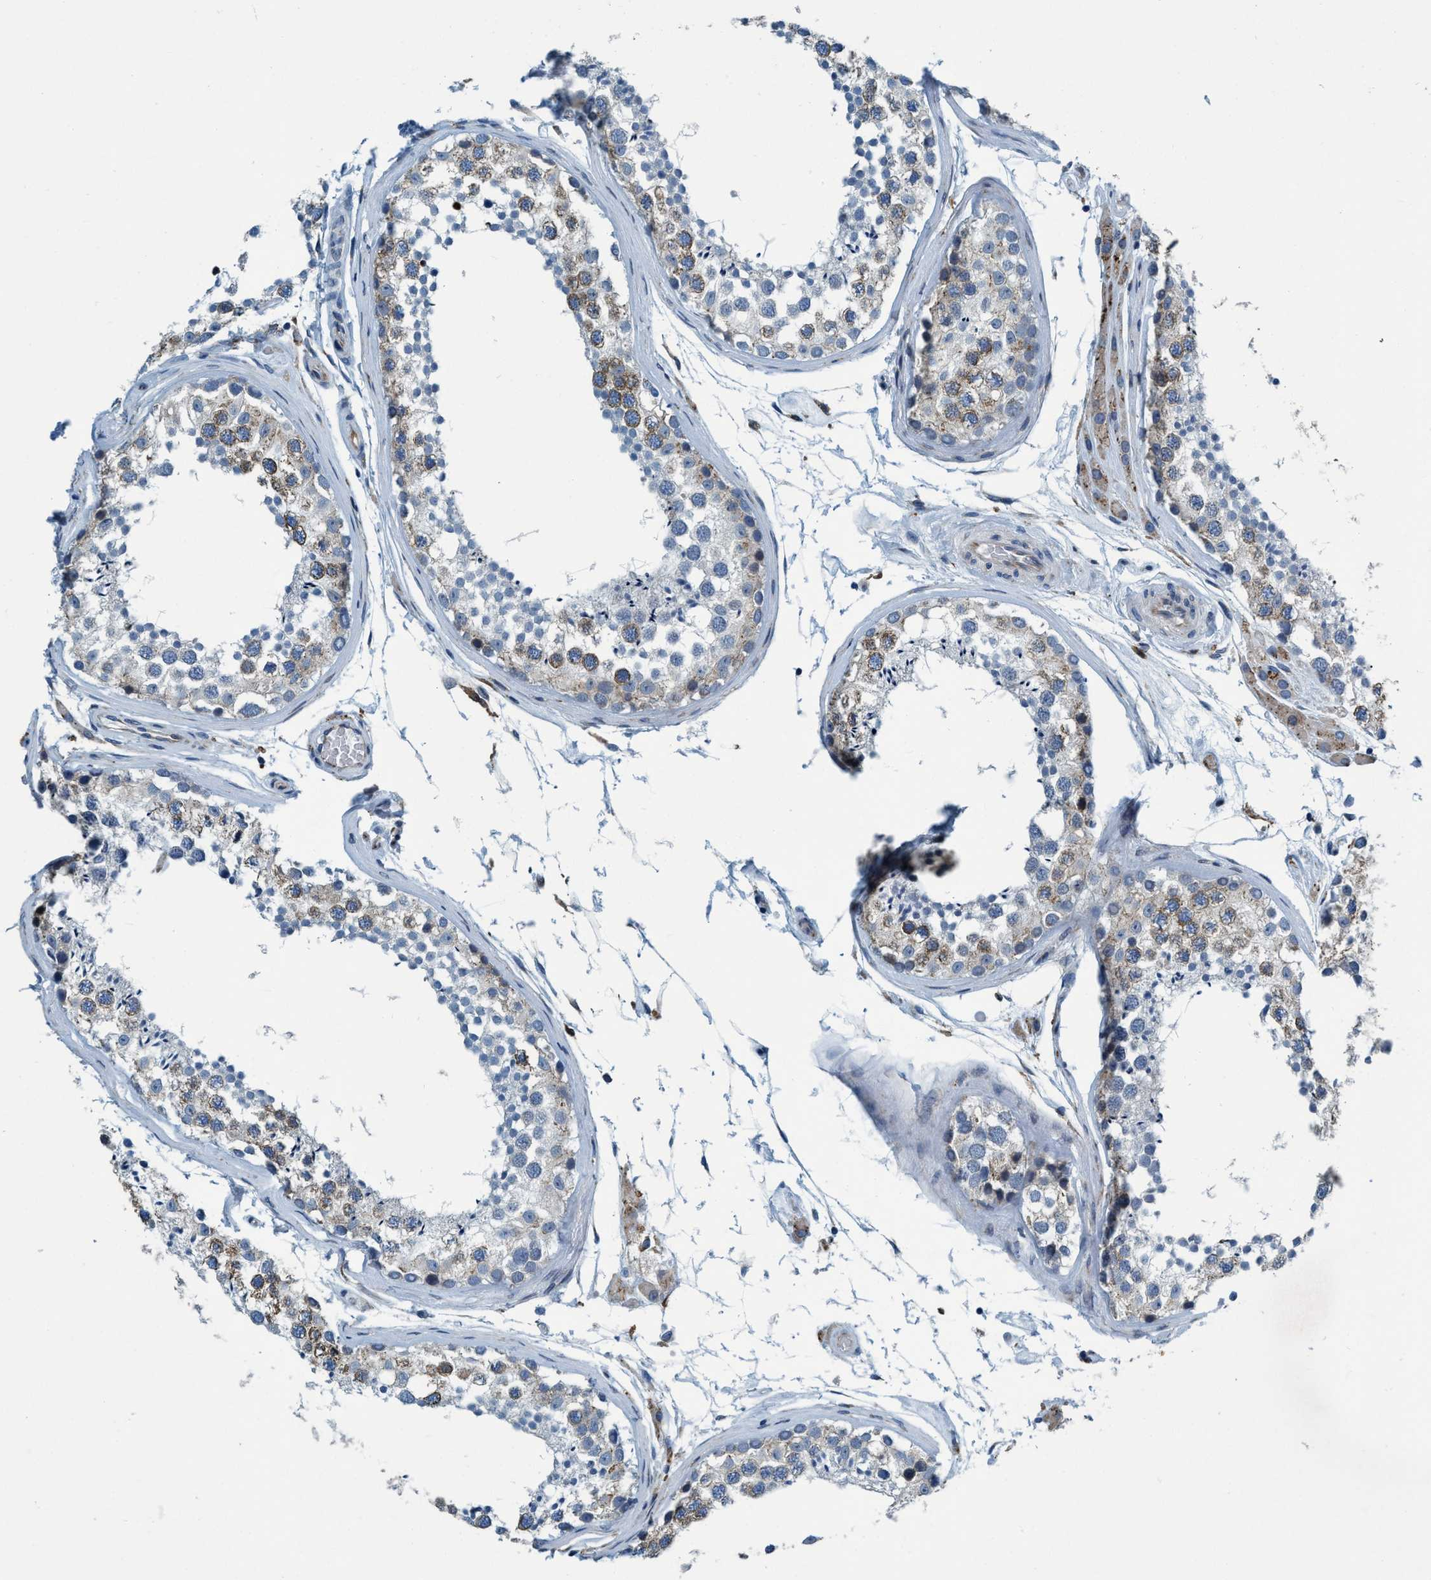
{"staining": {"intensity": "moderate", "quantity": "<25%", "location": "cytoplasmic/membranous"}, "tissue": "testis", "cell_type": "Cells in seminiferous ducts", "image_type": "normal", "snomed": [{"axis": "morphology", "description": "Normal tissue, NOS"}, {"axis": "topography", "description": "Testis"}], "caption": "This is a histology image of IHC staining of unremarkable testis, which shows moderate positivity in the cytoplasmic/membranous of cells in seminiferous ducts.", "gene": "ARMC9", "patient": {"sex": "male", "age": 46}}